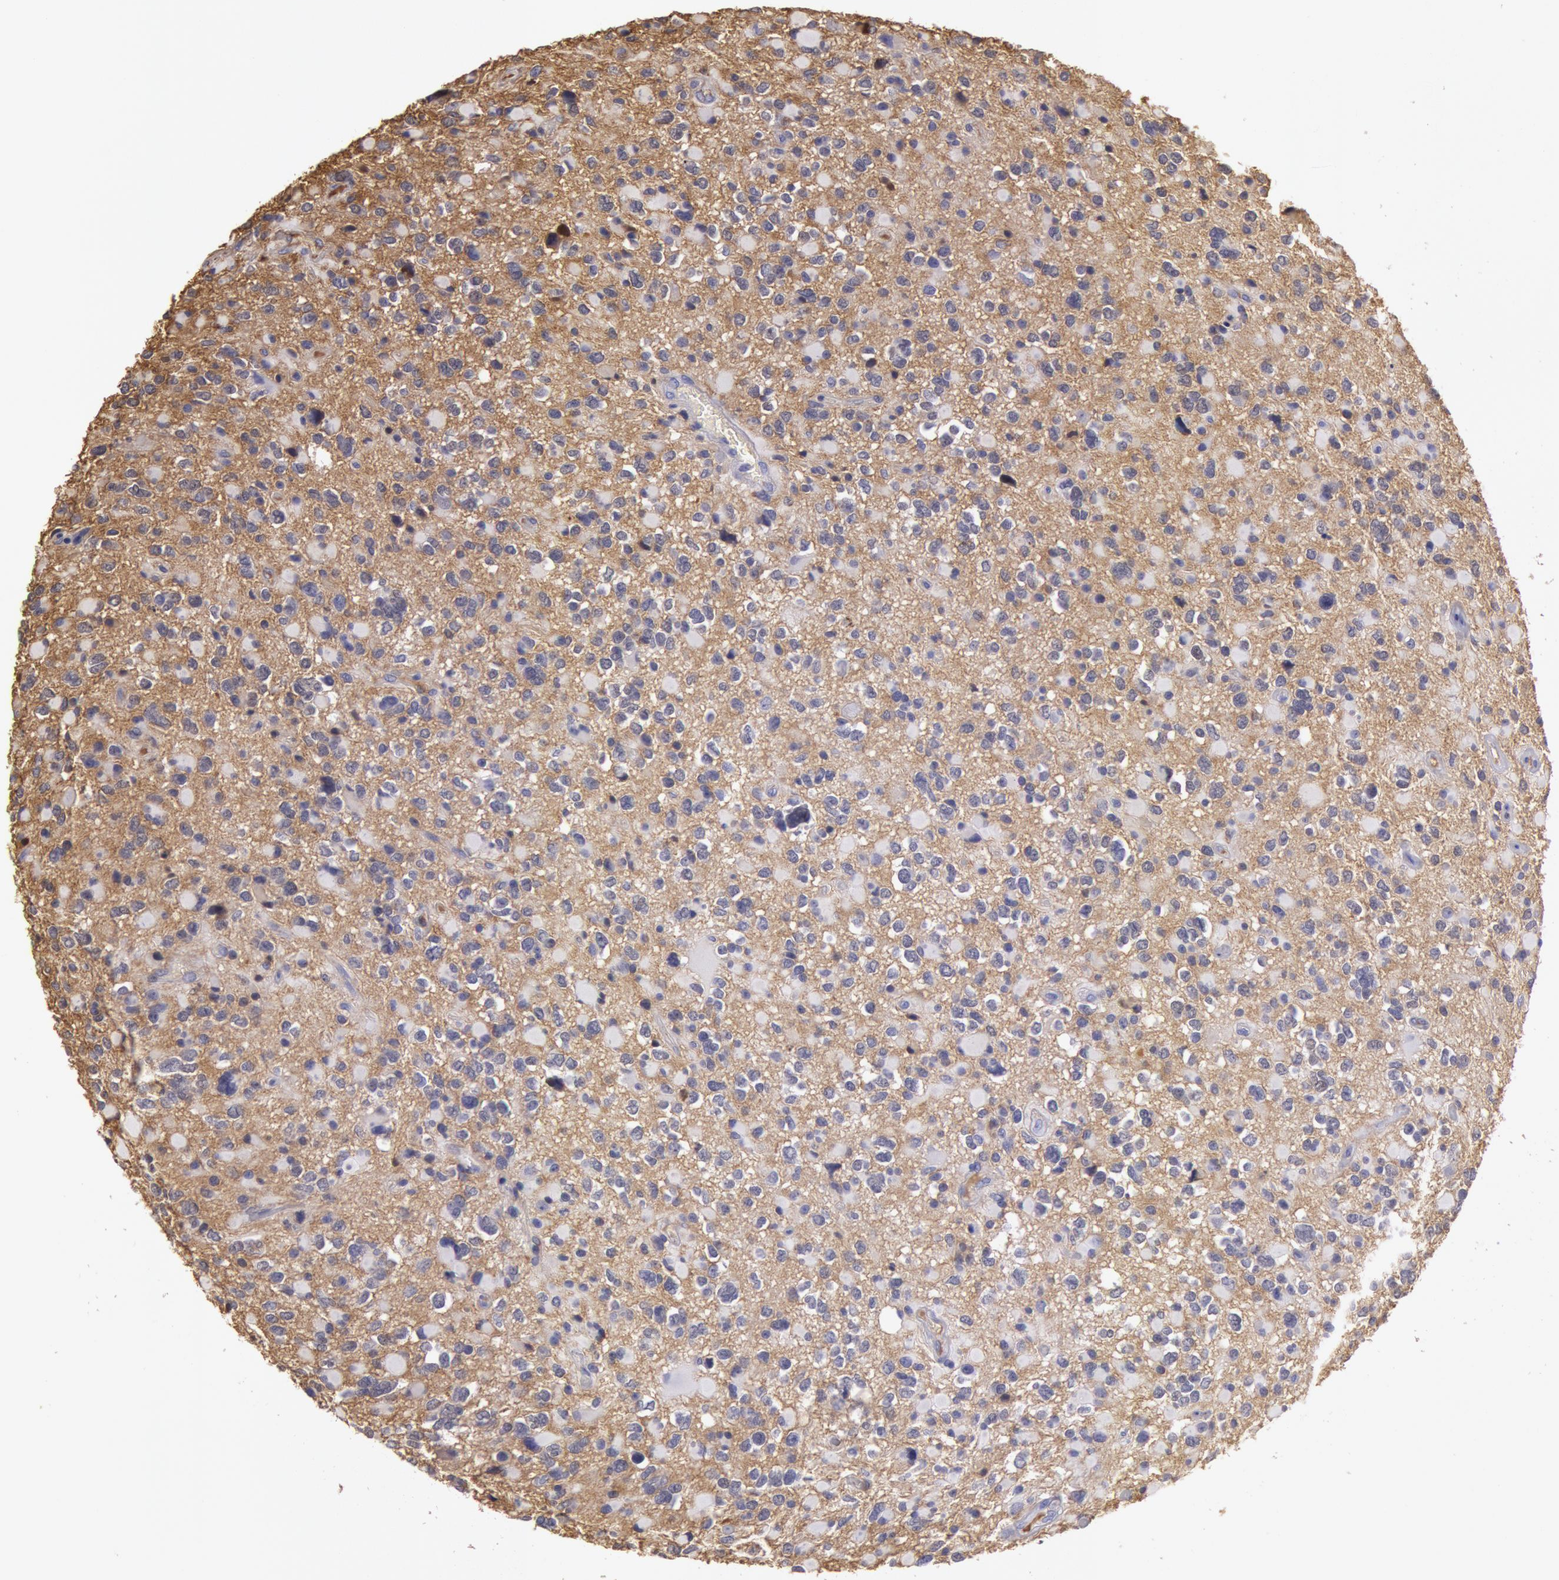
{"staining": {"intensity": "strong", "quantity": ">75%", "location": "cytoplasmic/membranous"}, "tissue": "glioma", "cell_type": "Tumor cells", "image_type": "cancer", "snomed": [{"axis": "morphology", "description": "Glioma, malignant, High grade"}, {"axis": "topography", "description": "Brain"}], "caption": "Tumor cells exhibit high levels of strong cytoplasmic/membranous expression in approximately >75% of cells in high-grade glioma (malignant). The protein of interest is shown in brown color, while the nuclei are stained blue.", "gene": "IGHG1", "patient": {"sex": "female", "age": 37}}